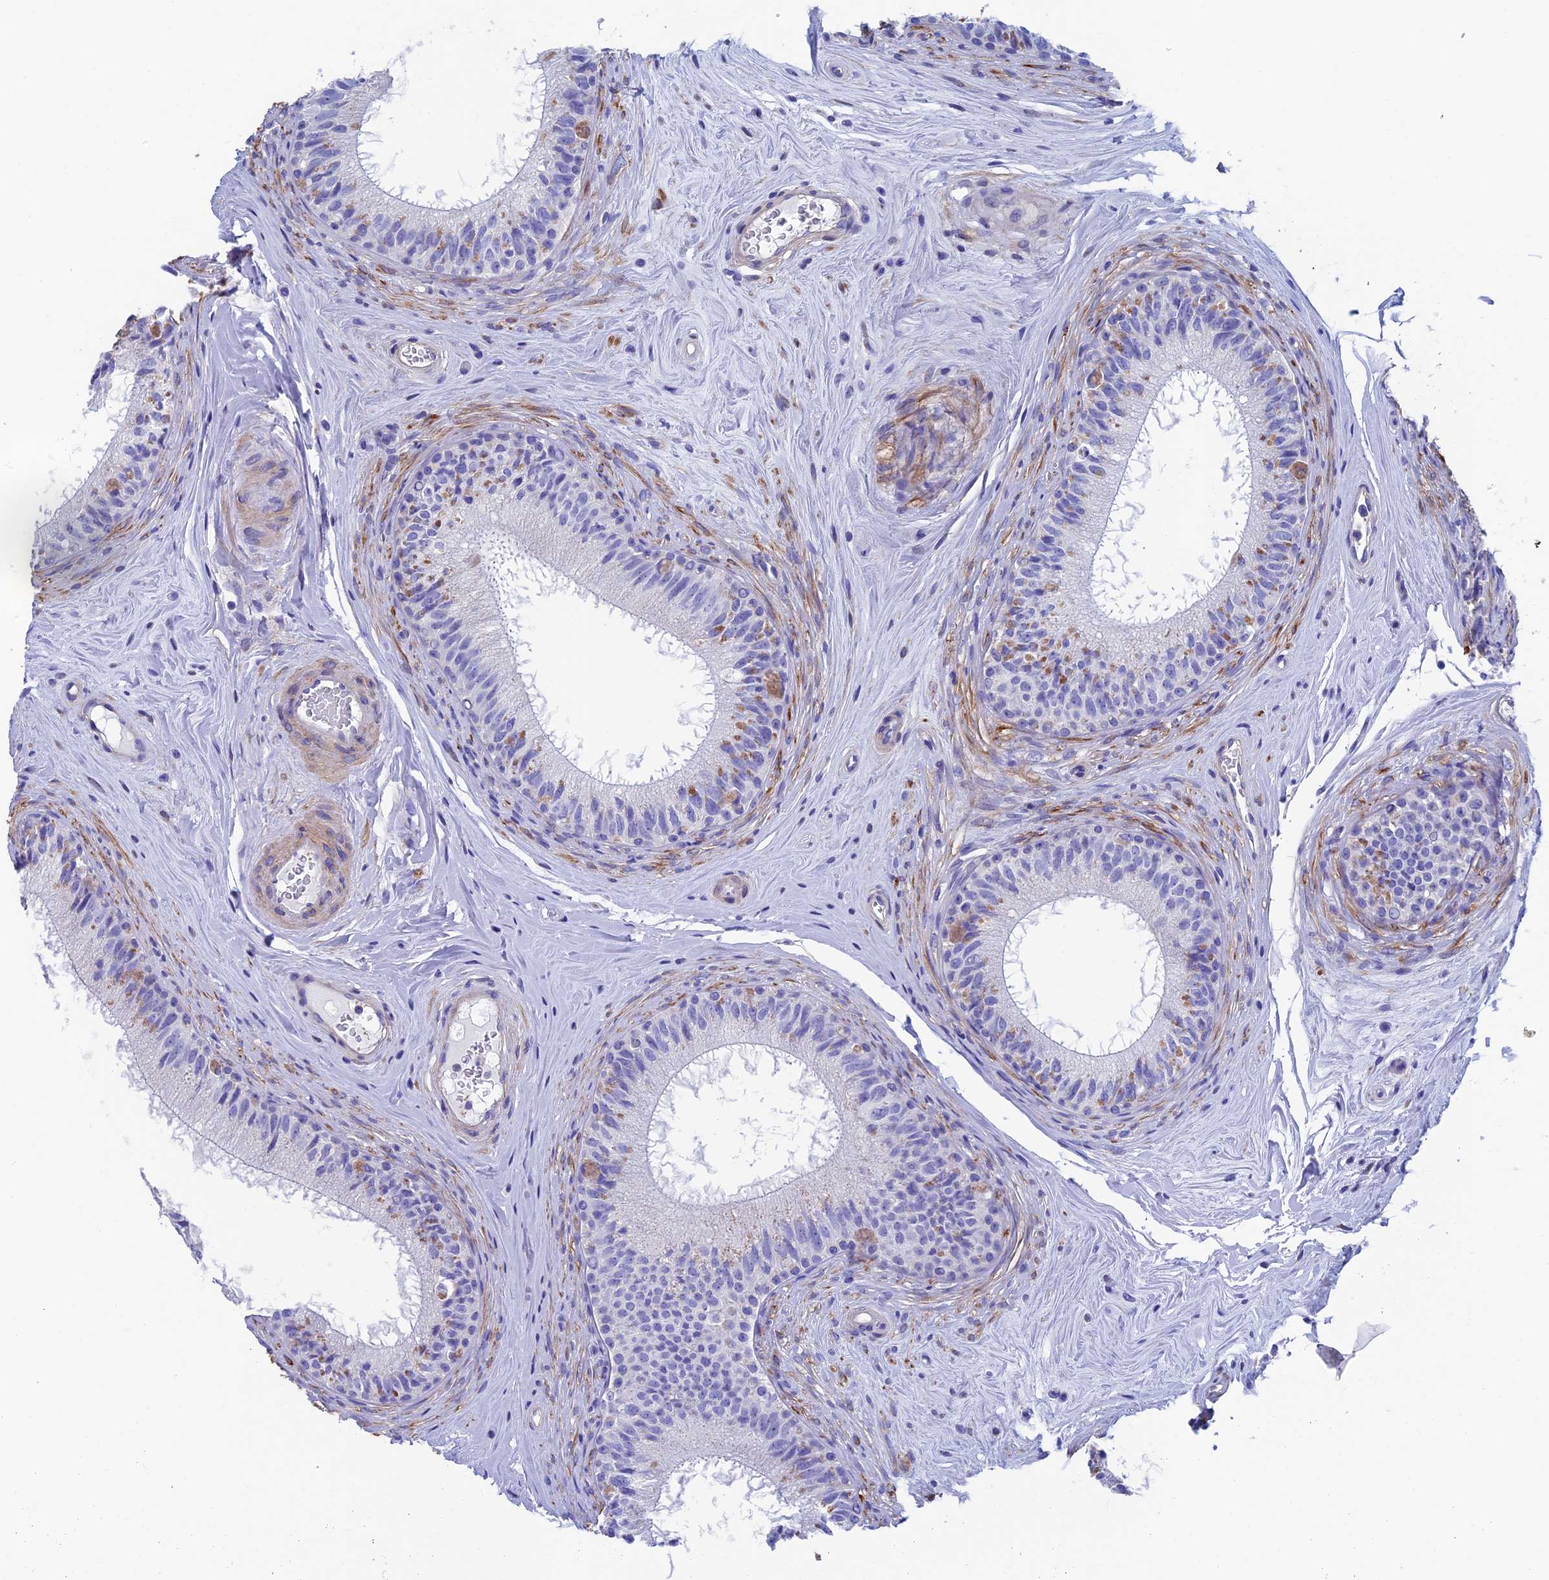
{"staining": {"intensity": "moderate", "quantity": "<25%", "location": "cytoplasmic/membranous"}, "tissue": "epididymis", "cell_type": "Glandular cells", "image_type": "normal", "snomed": [{"axis": "morphology", "description": "Normal tissue, NOS"}, {"axis": "topography", "description": "Epididymis"}], "caption": "Benign epididymis displays moderate cytoplasmic/membranous positivity in approximately <25% of glandular cells, visualized by immunohistochemistry. The protein is shown in brown color, while the nuclei are stained blue.", "gene": "ADH7", "patient": {"sex": "male", "age": 33}}